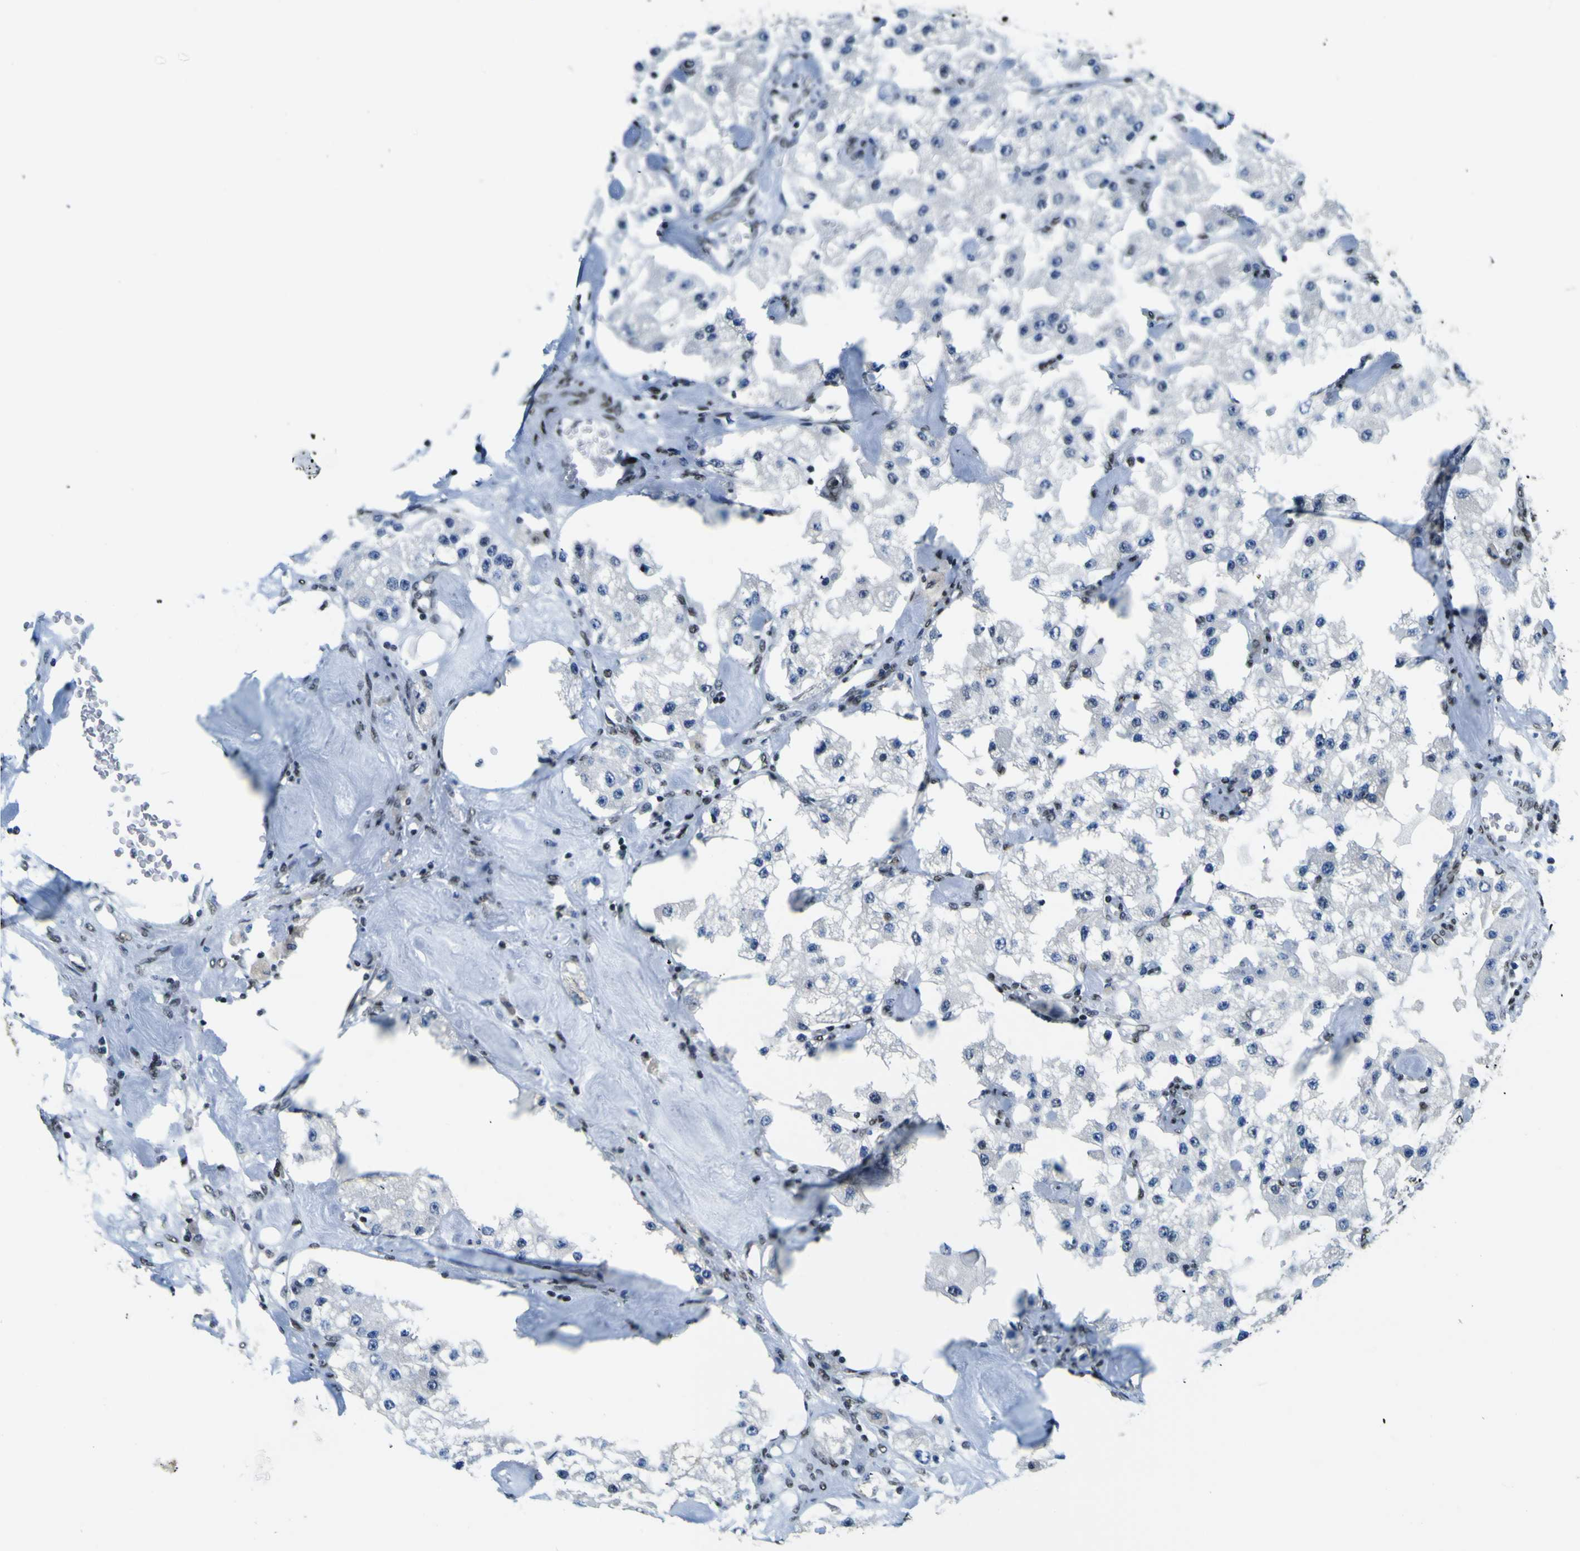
{"staining": {"intensity": "weak", "quantity": "<25%", "location": "nuclear"}, "tissue": "carcinoid", "cell_type": "Tumor cells", "image_type": "cancer", "snomed": [{"axis": "morphology", "description": "Carcinoid, malignant, NOS"}, {"axis": "topography", "description": "Pancreas"}], "caption": "Immunohistochemical staining of human carcinoid reveals no significant expression in tumor cells. (Stains: DAB immunohistochemistry with hematoxylin counter stain, Microscopy: brightfield microscopy at high magnification).", "gene": "SP1", "patient": {"sex": "male", "age": 41}}